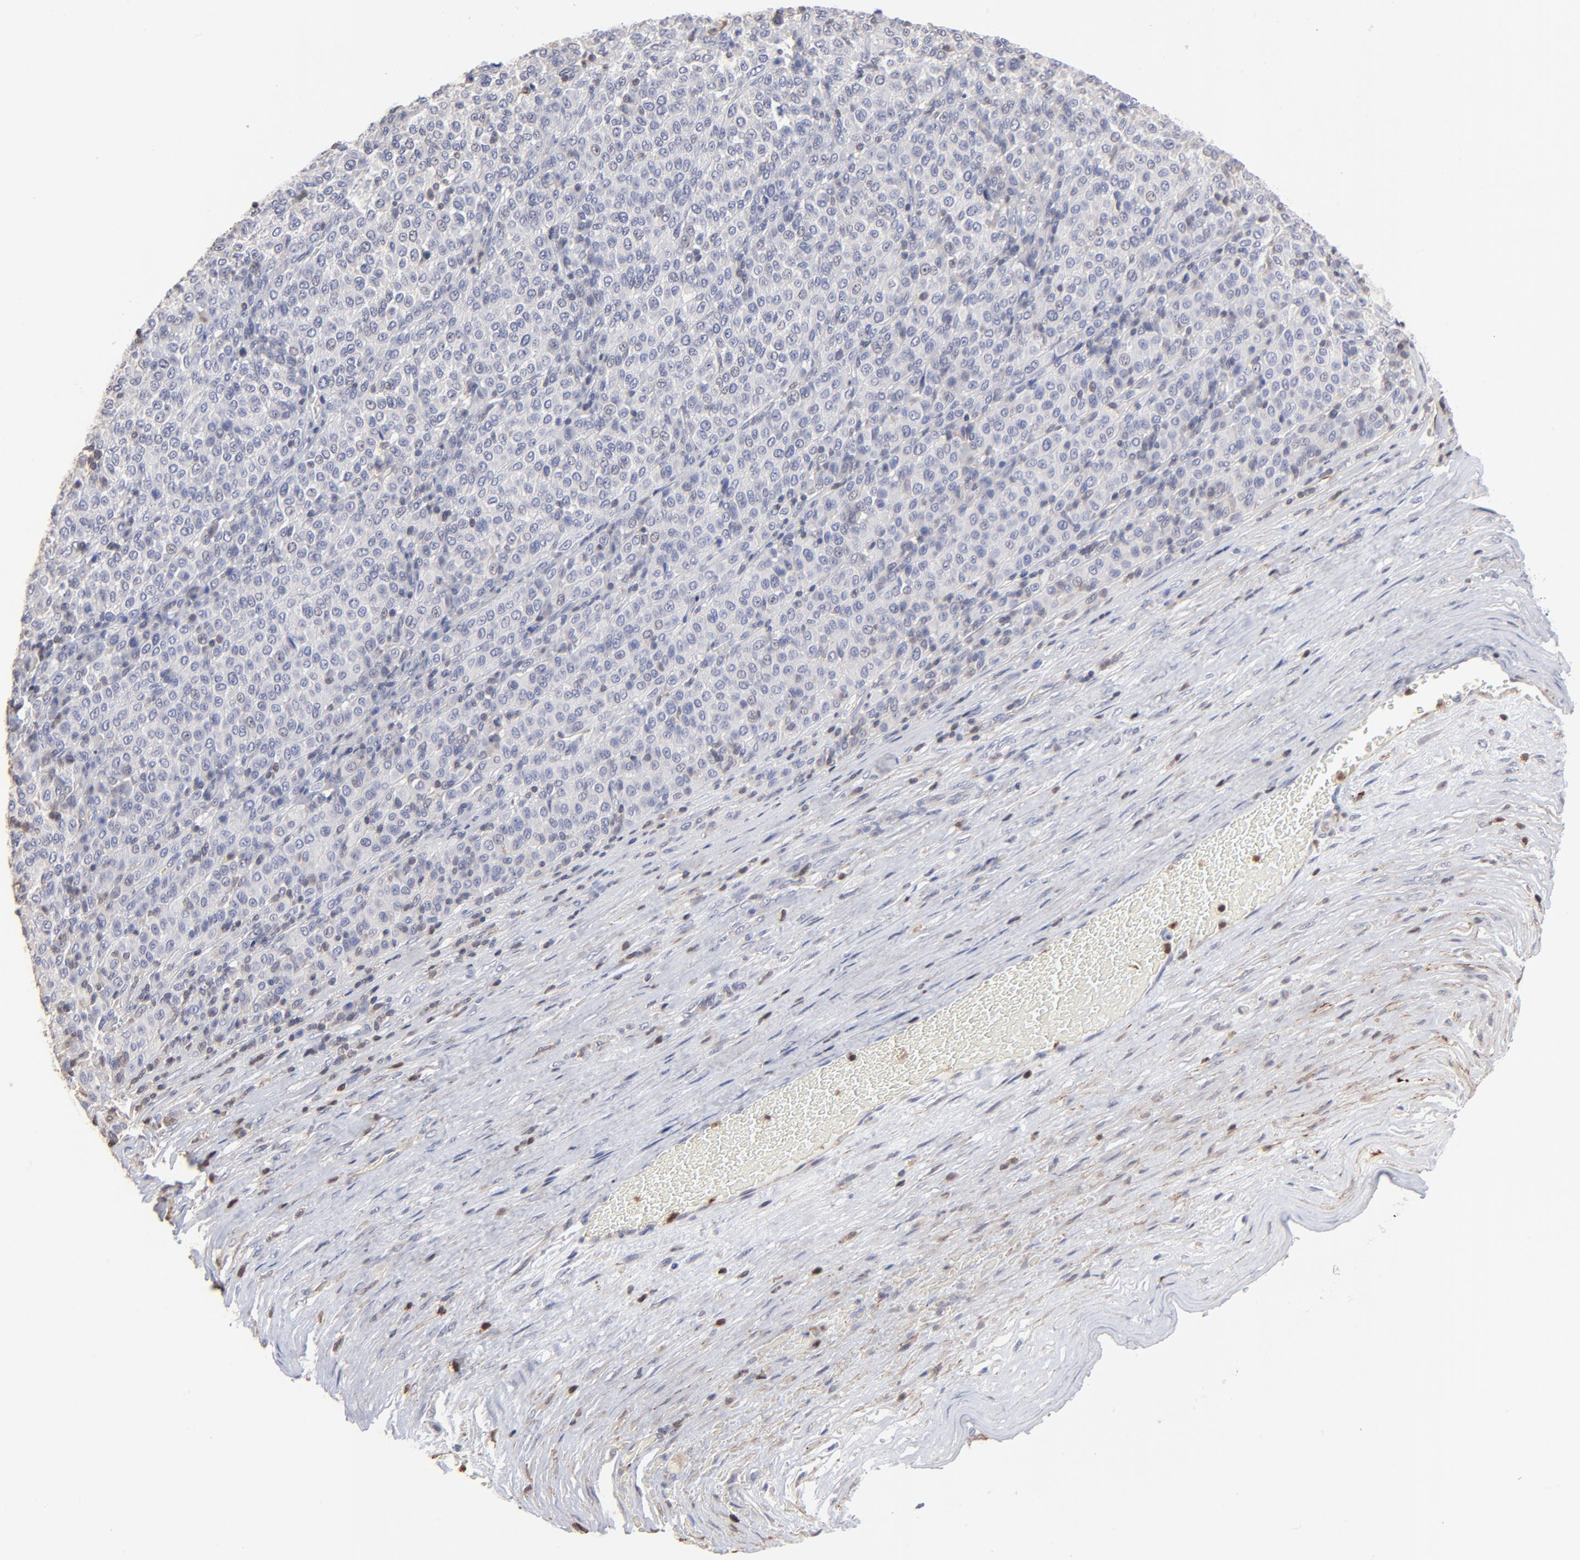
{"staining": {"intensity": "negative", "quantity": "none", "location": "none"}, "tissue": "melanoma", "cell_type": "Tumor cells", "image_type": "cancer", "snomed": [{"axis": "morphology", "description": "Malignant melanoma, Metastatic site"}, {"axis": "topography", "description": "Pancreas"}], "caption": "This photomicrograph is of malignant melanoma (metastatic site) stained with IHC to label a protein in brown with the nuclei are counter-stained blue. There is no positivity in tumor cells.", "gene": "TBXT", "patient": {"sex": "female", "age": 30}}